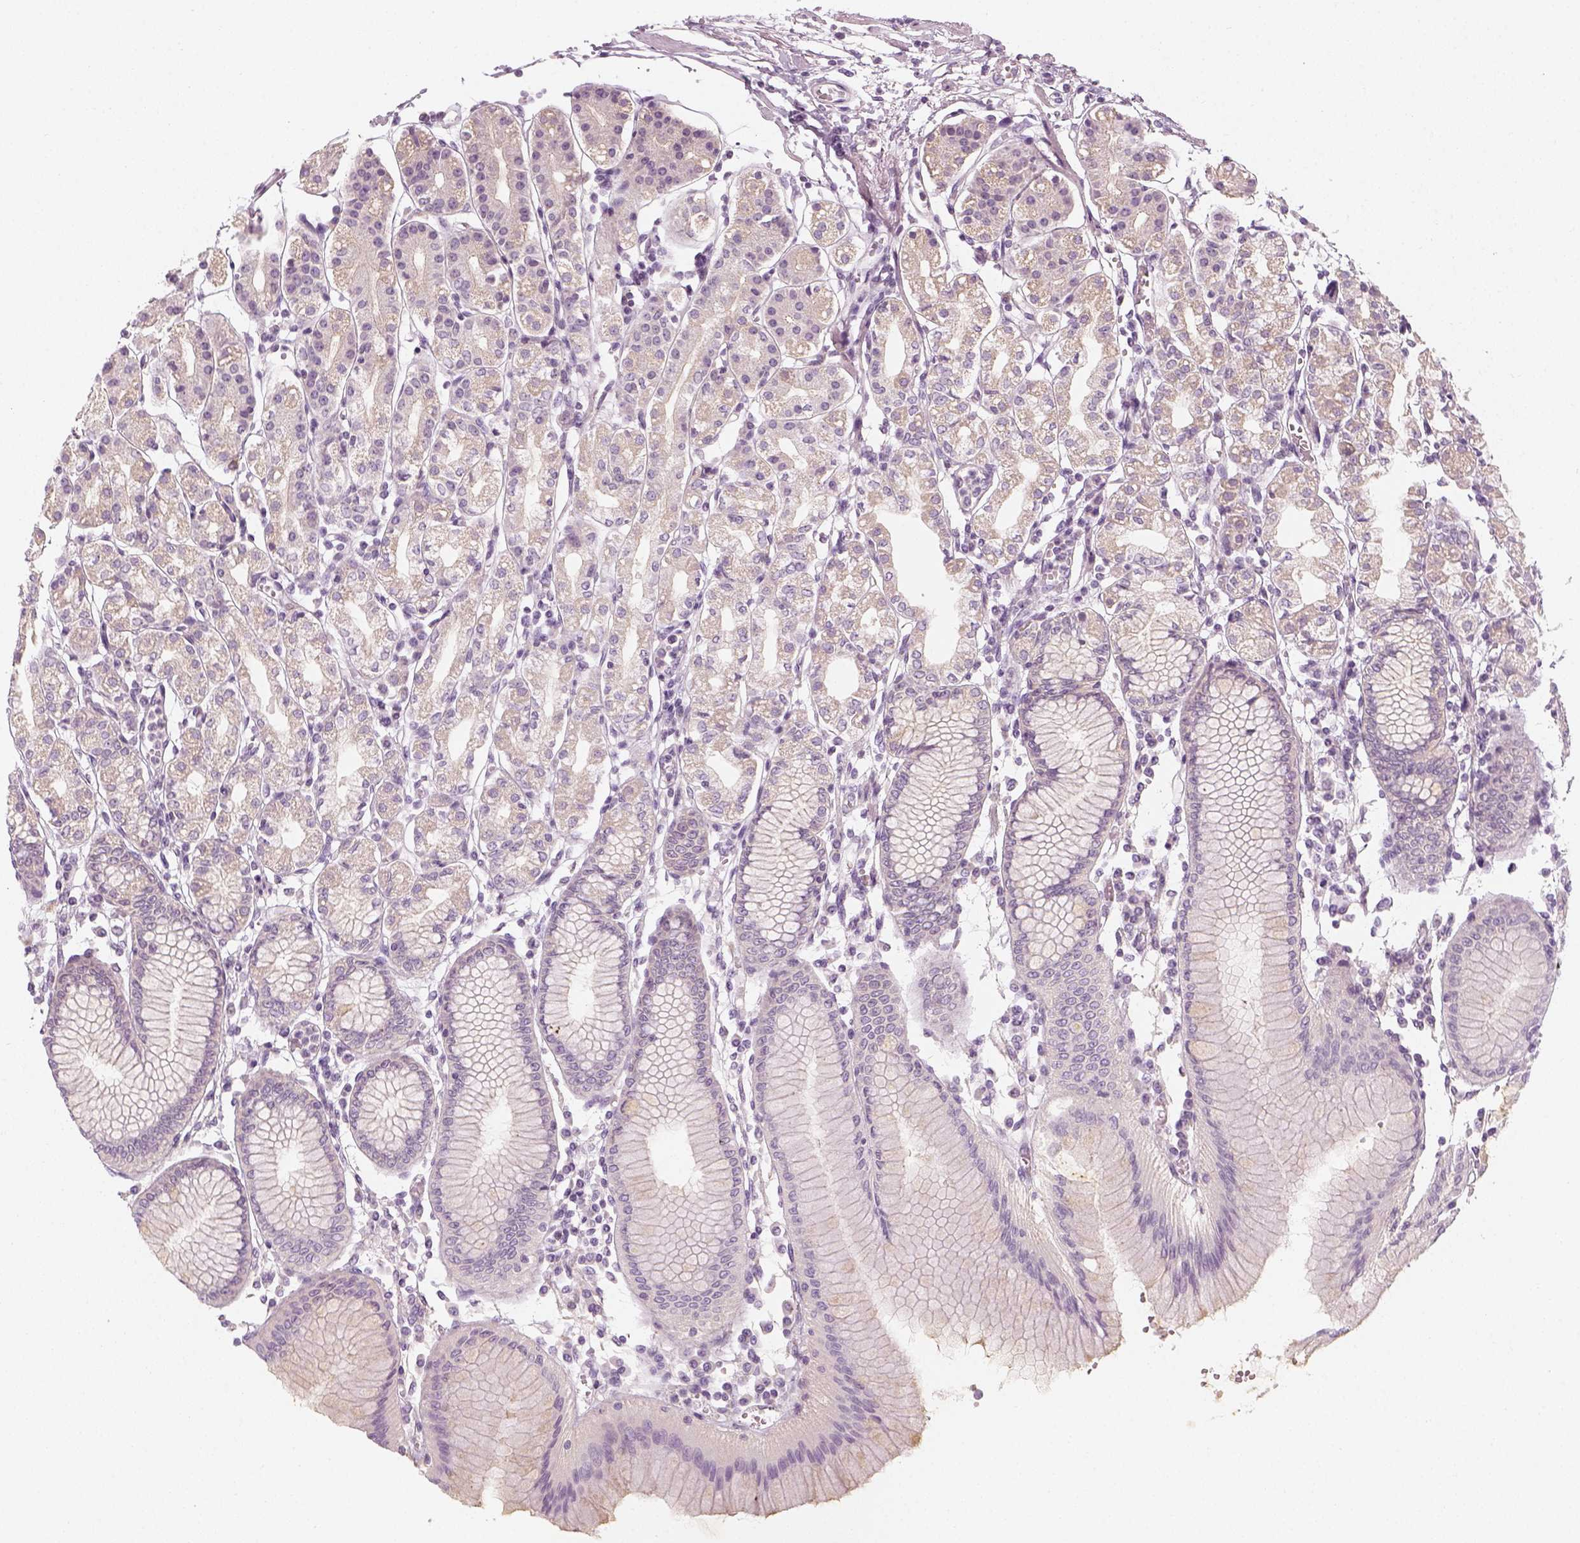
{"staining": {"intensity": "weak", "quantity": "<25%", "location": "cytoplasmic/membranous"}, "tissue": "stomach", "cell_type": "Glandular cells", "image_type": "normal", "snomed": [{"axis": "morphology", "description": "Normal tissue, NOS"}, {"axis": "topography", "description": "Skeletal muscle"}, {"axis": "topography", "description": "Stomach"}], "caption": "Immunohistochemistry image of benign stomach: stomach stained with DAB (3,3'-diaminobenzidine) demonstrates no significant protein expression in glandular cells.", "gene": "PRAME", "patient": {"sex": "female", "age": 57}}